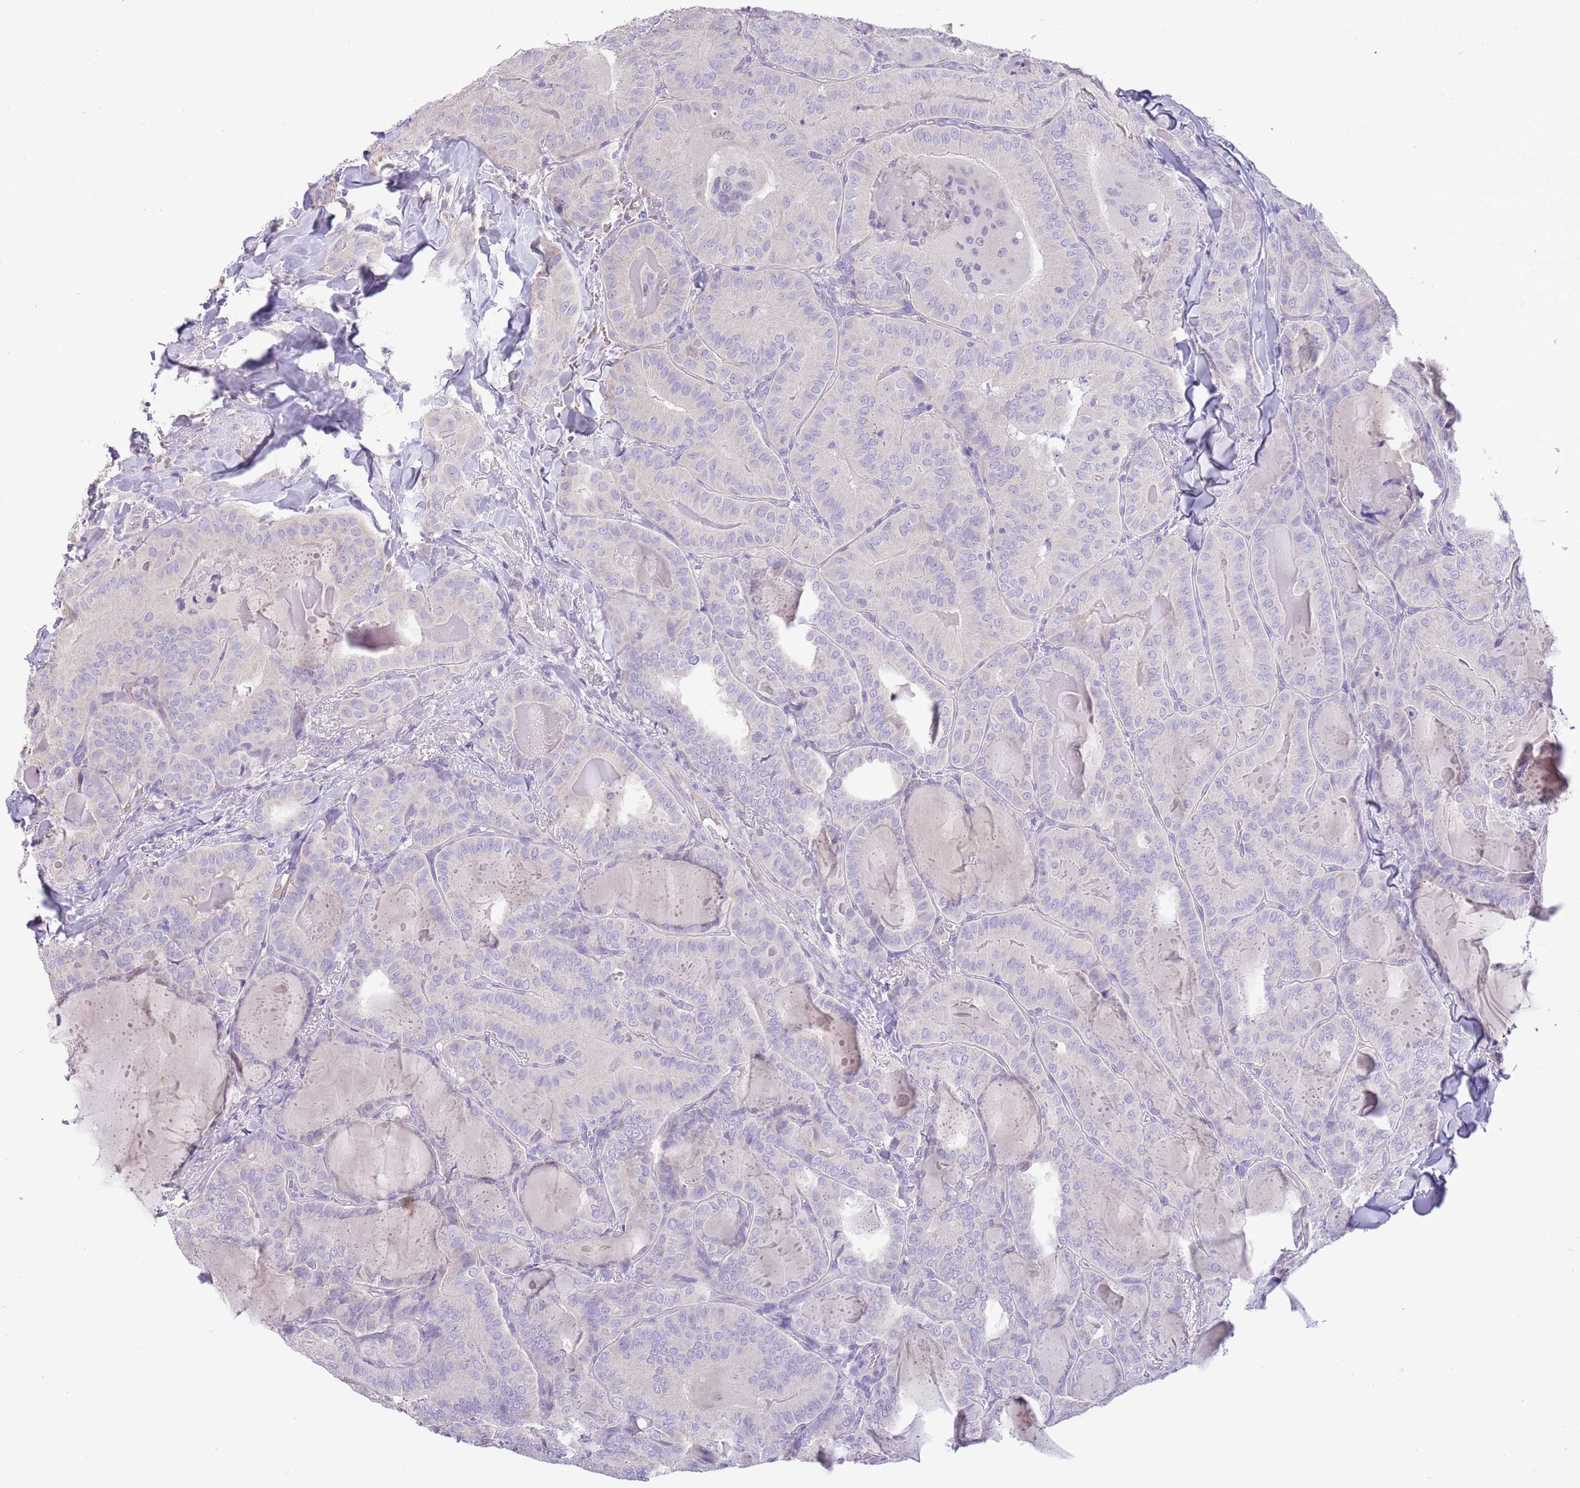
{"staining": {"intensity": "negative", "quantity": "none", "location": "none"}, "tissue": "thyroid cancer", "cell_type": "Tumor cells", "image_type": "cancer", "snomed": [{"axis": "morphology", "description": "Papillary adenocarcinoma, NOS"}, {"axis": "topography", "description": "Thyroid gland"}], "caption": "Tumor cells show no significant protein staining in thyroid papillary adenocarcinoma.", "gene": "SFTPA1", "patient": {"sex": "female", "age": 68}}